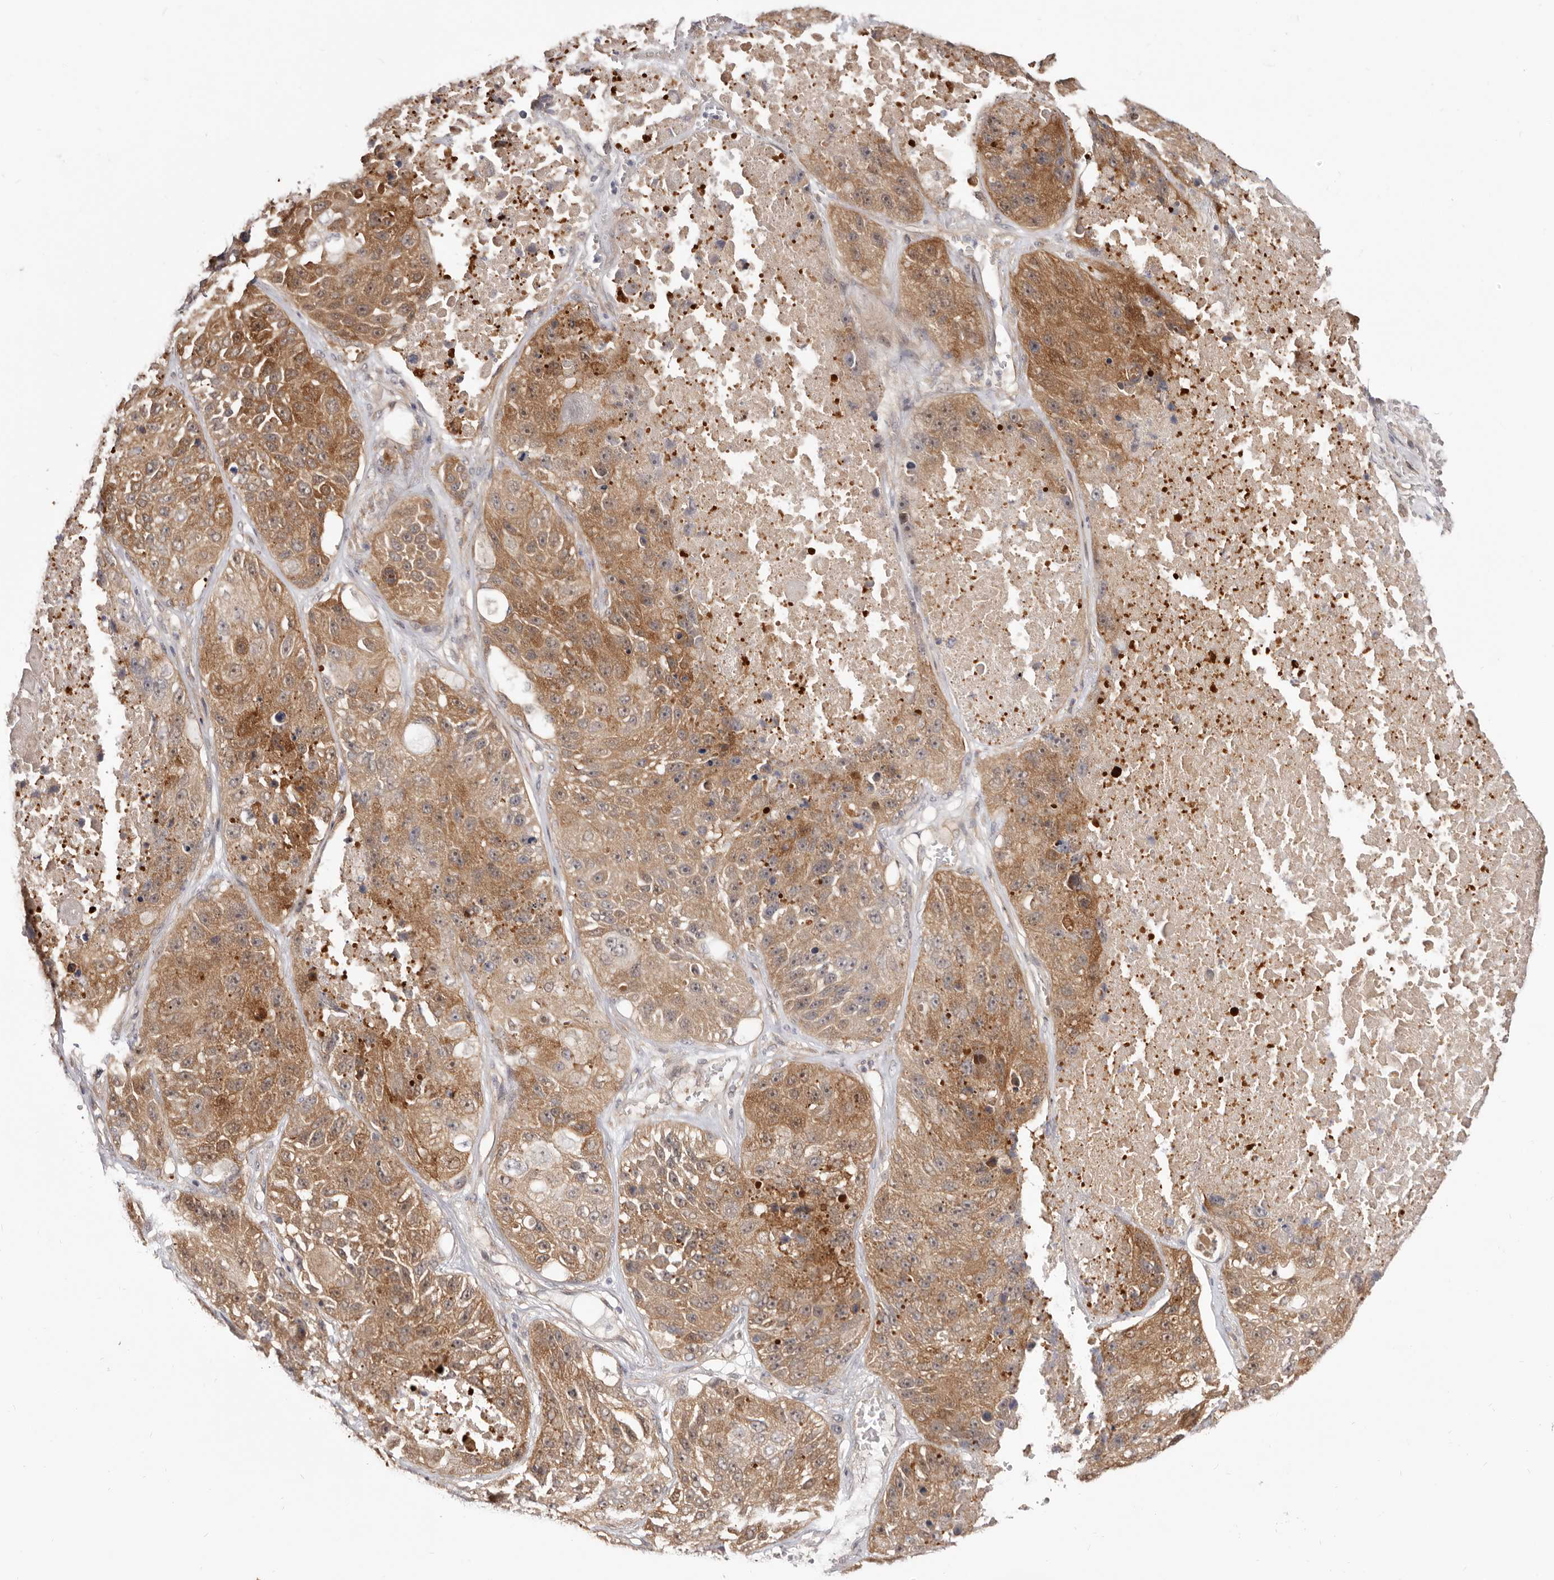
{"staining": {"intensity": "moderate", "quantity": ">75%", "location": "cytoplasmic/membranous"}, "tissue": "lung cancer", "cell_type": "Tumor cells", "image_type": "cancer", "snomed": [{"axis": "morphology", "description": "Squamous cell carcinoma, NOS"}, {"axis": "topography", "description": "Lung"}], "caption": "Immunohistochemistry (IHC) (DAB) staining of squamous cell carcinoma (lung) displays moderate cytoplasmic/membranous protein expression in approximately >75% of tumor cells.", "gene": "GPATCH4", "patient": {"sex": "male", "age": 61}}